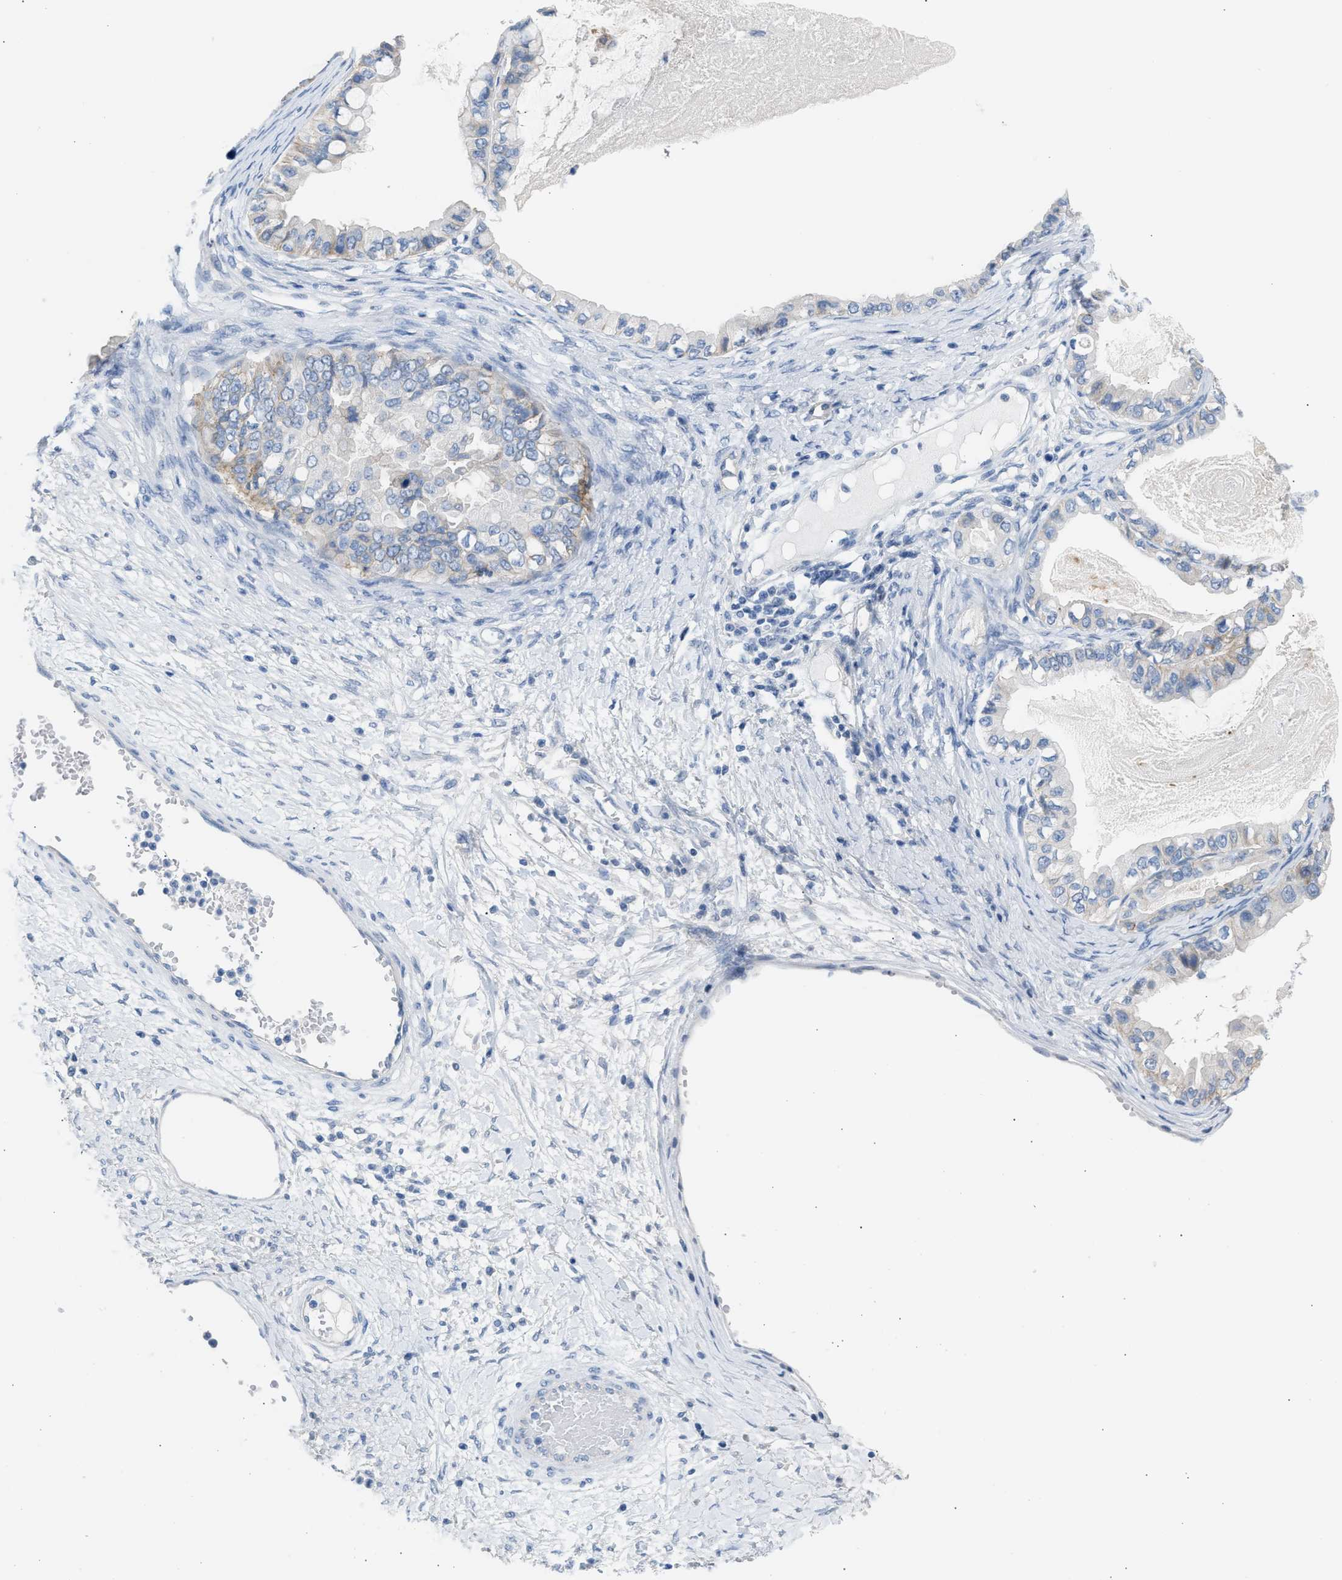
{"staining": {"intensity": "weak", "quantity": "<25%", "location": "cytoplasmic/membranous"}, "tissue": "ovarian cancer", "cell_type": "Tumor cells", "image_type": "cancer", "snomed": [{"axis": "morphology", "description": "Cystadenocarcinoma, mucinous, NOS"}, {"axis": "topography", "description": "Ovary"}], "caption": "Immunohistochemical staining of human ovarian mucinous cystadenocarcinoma exhibits no significant expression in tumor cells. Nuclei are stained in blue.", "gene": "ERBB2", "patient": {"sex": "female", "age": 80}}